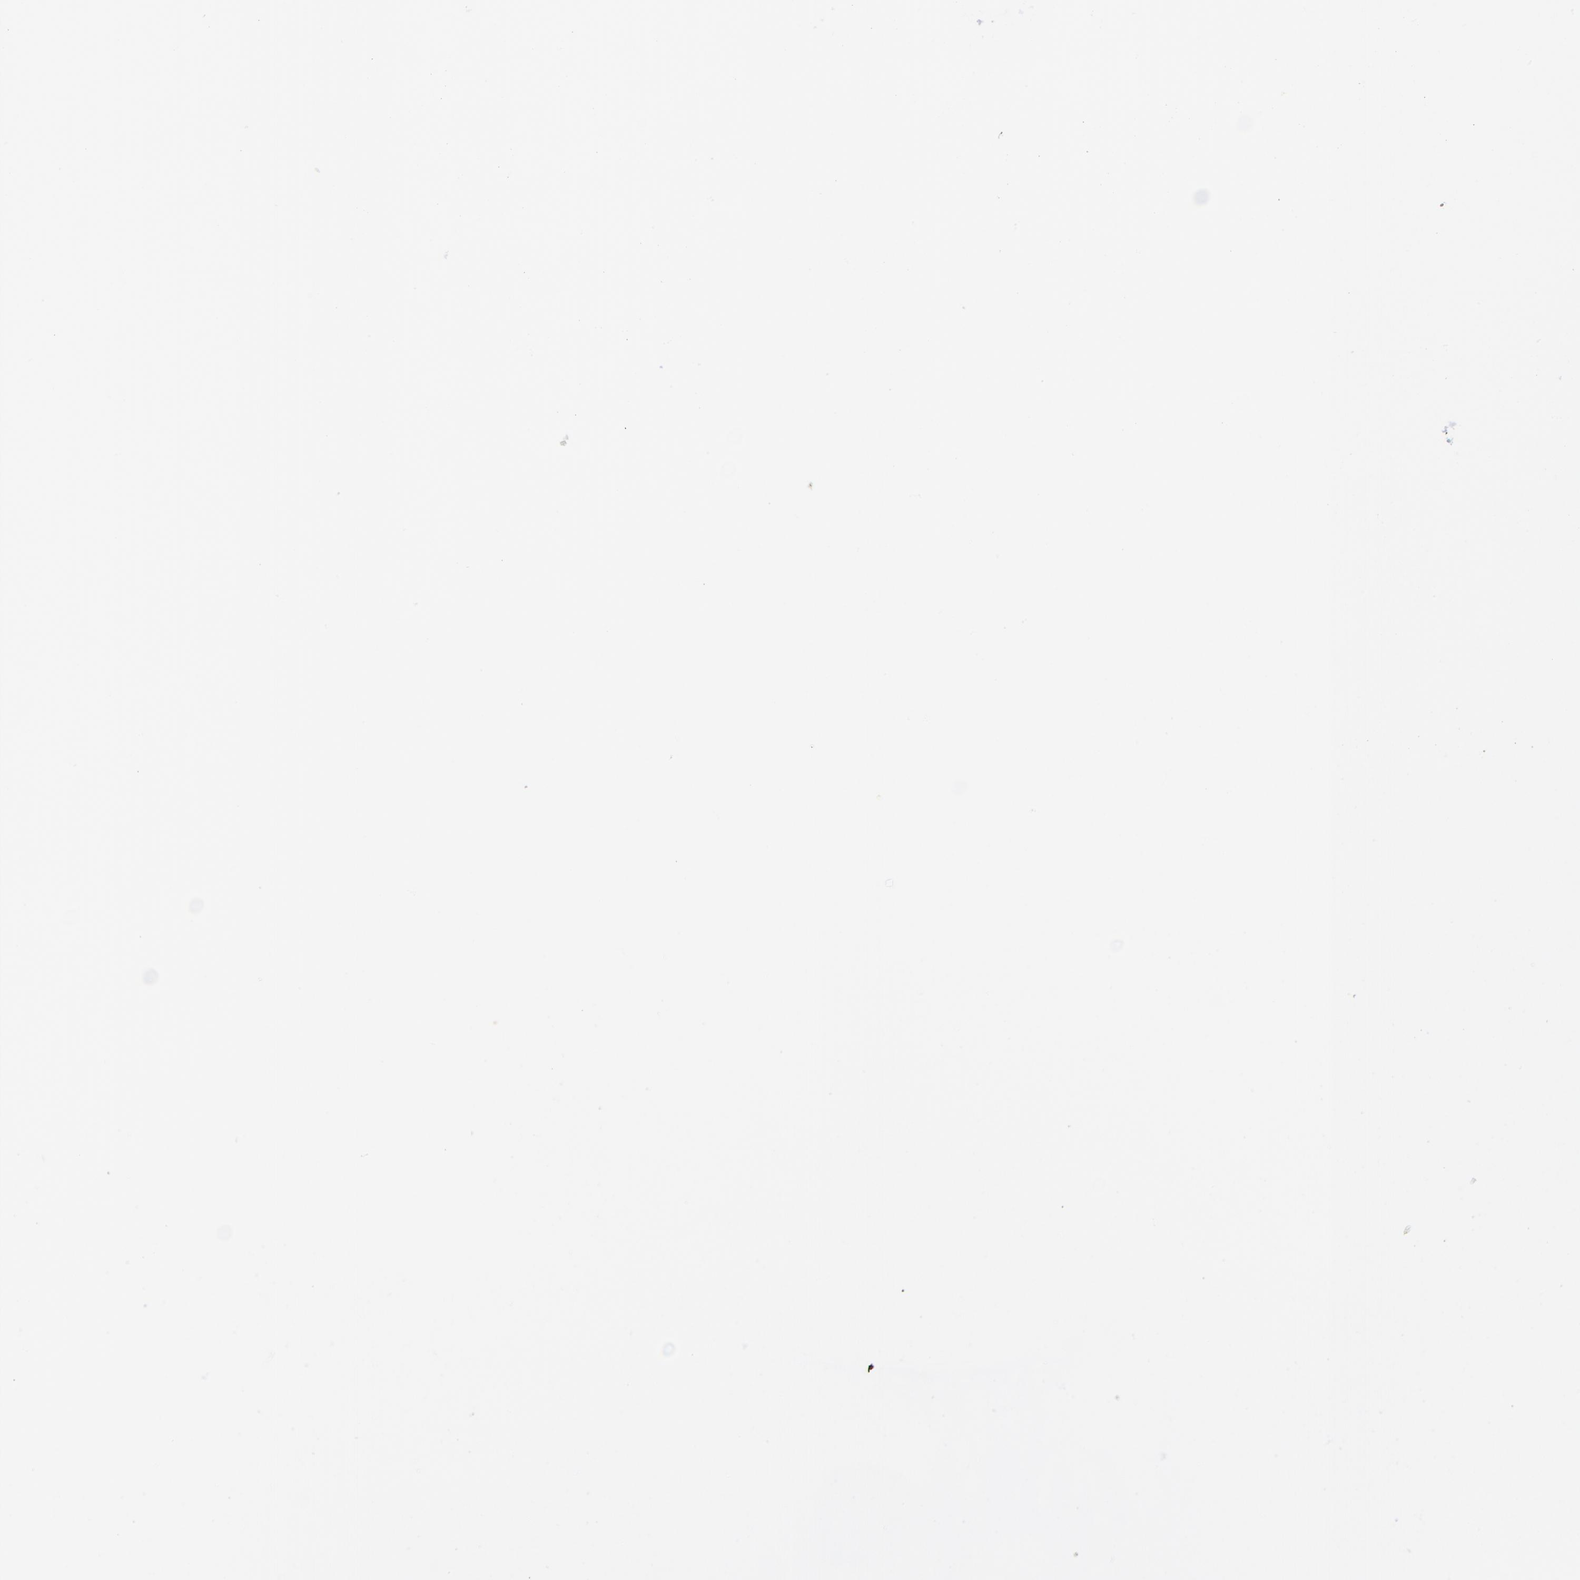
{"staining": {"intensity": "negative", "quantity": "none", "location": "none"}, "tissue": "cervix", "cell_type": "Glandular cells", "image_type": "normal", "snomed": [{"axis": "morphology", "description": "Normal tissue, NOS"}, {"axis": "topography", "description": "Cervix"}], "caption": "Immunohistochemistry (IHC) of normal cervix exhibits no staining in glandular cells.", "gene": "DCN", "patient": {"sex": "female", "age": 39}}